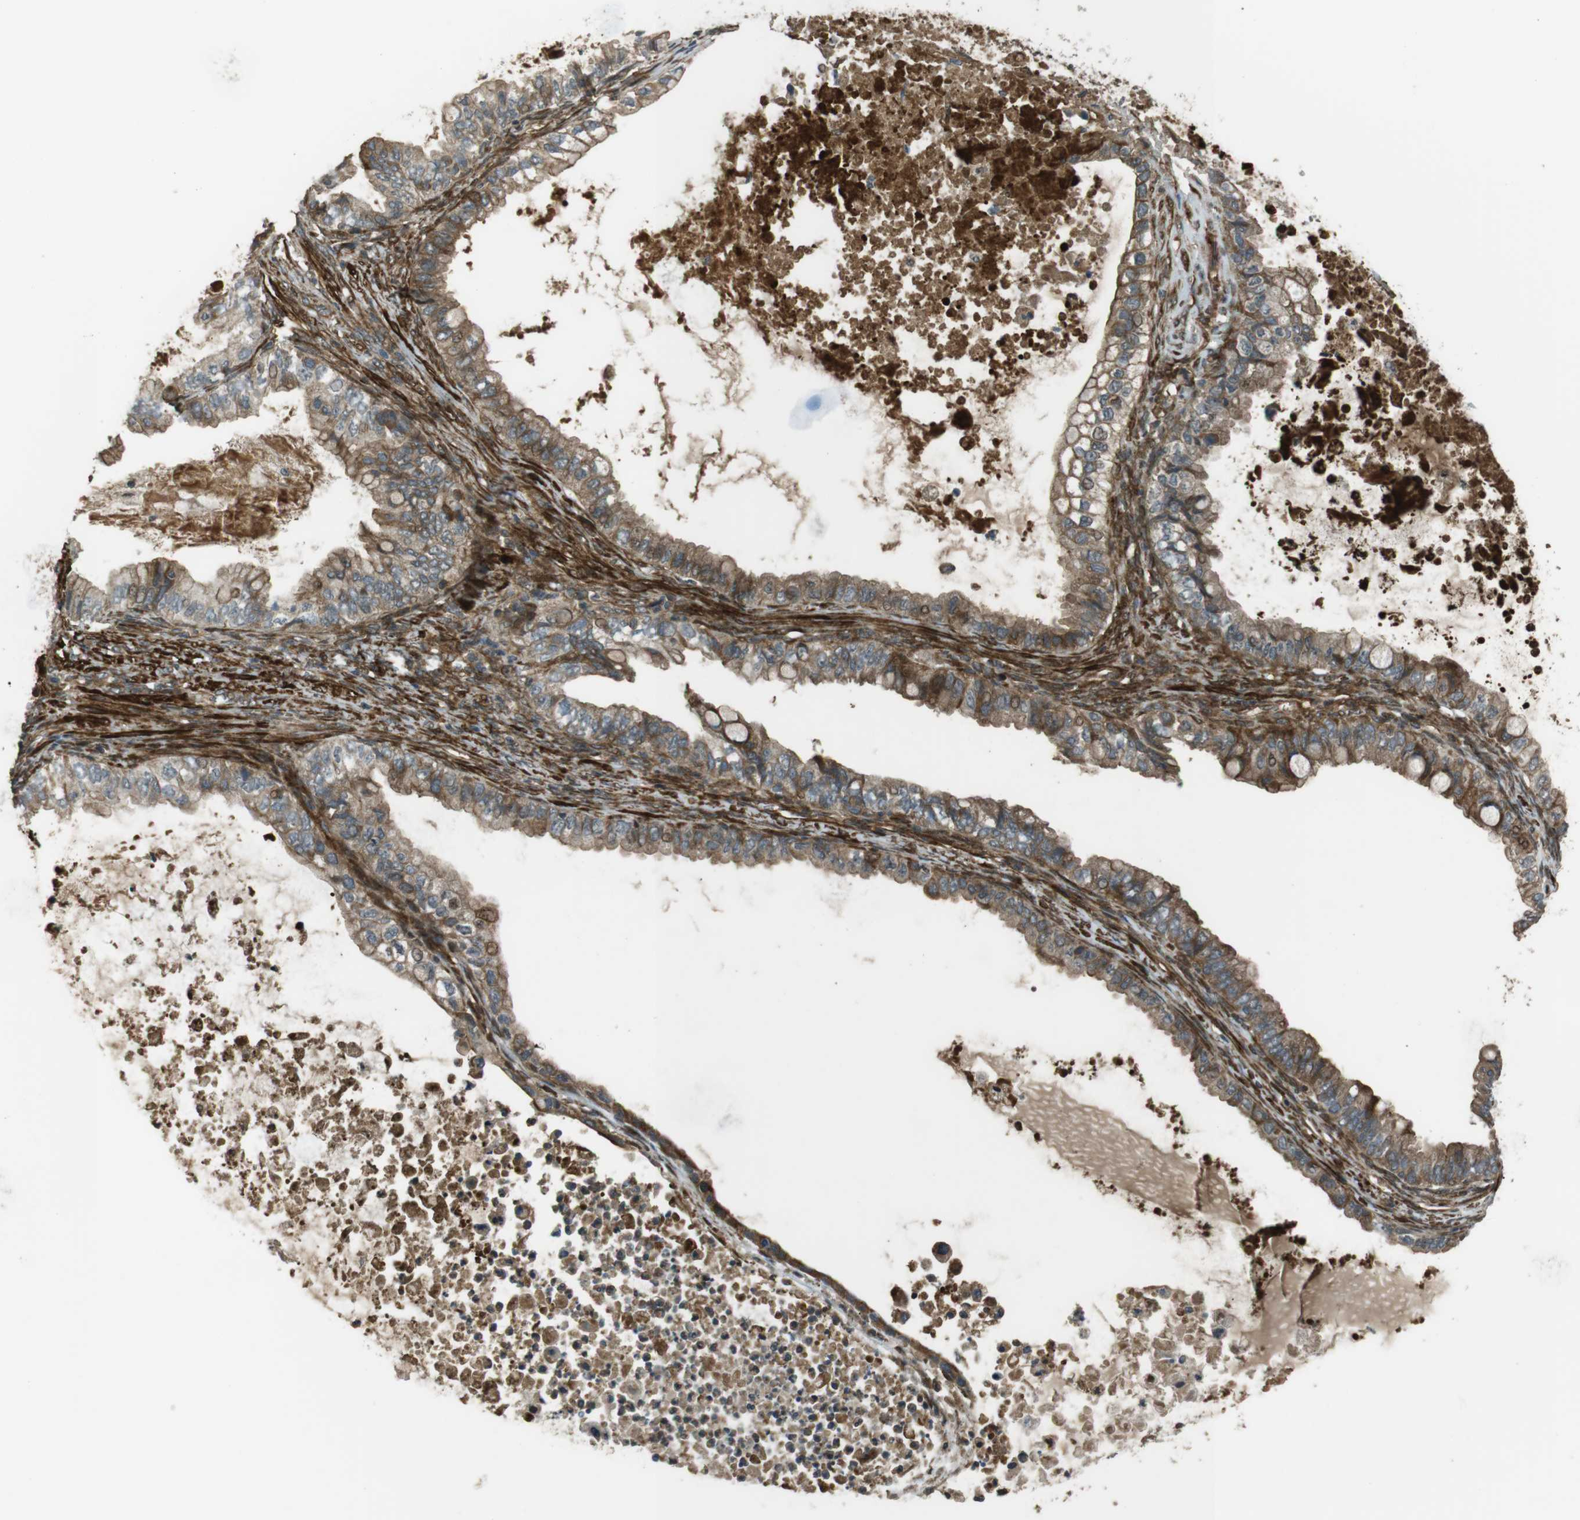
{"staining": {"intensity": "moderate", "quantity": "25%-75%", "location": "cytoplasmic/membranous"}, "tissue": "ovarian cancer", "cell_type": "Tumor cells", "image_type": "cancer", "snomed": [{"axis": "morphology", "description": "Cystadenocarcinoma, mucinous, NOS"}, {"axis": "topography", "description": "Ovary"}], "caption": "Protein staining of ovarian cancer tissue reveals moderate cytoplasmic/membranous expression in about 25%-75% of tumor cells.", "gene": "MSRB3", "patient": {"sex": "female", "age": 80}}